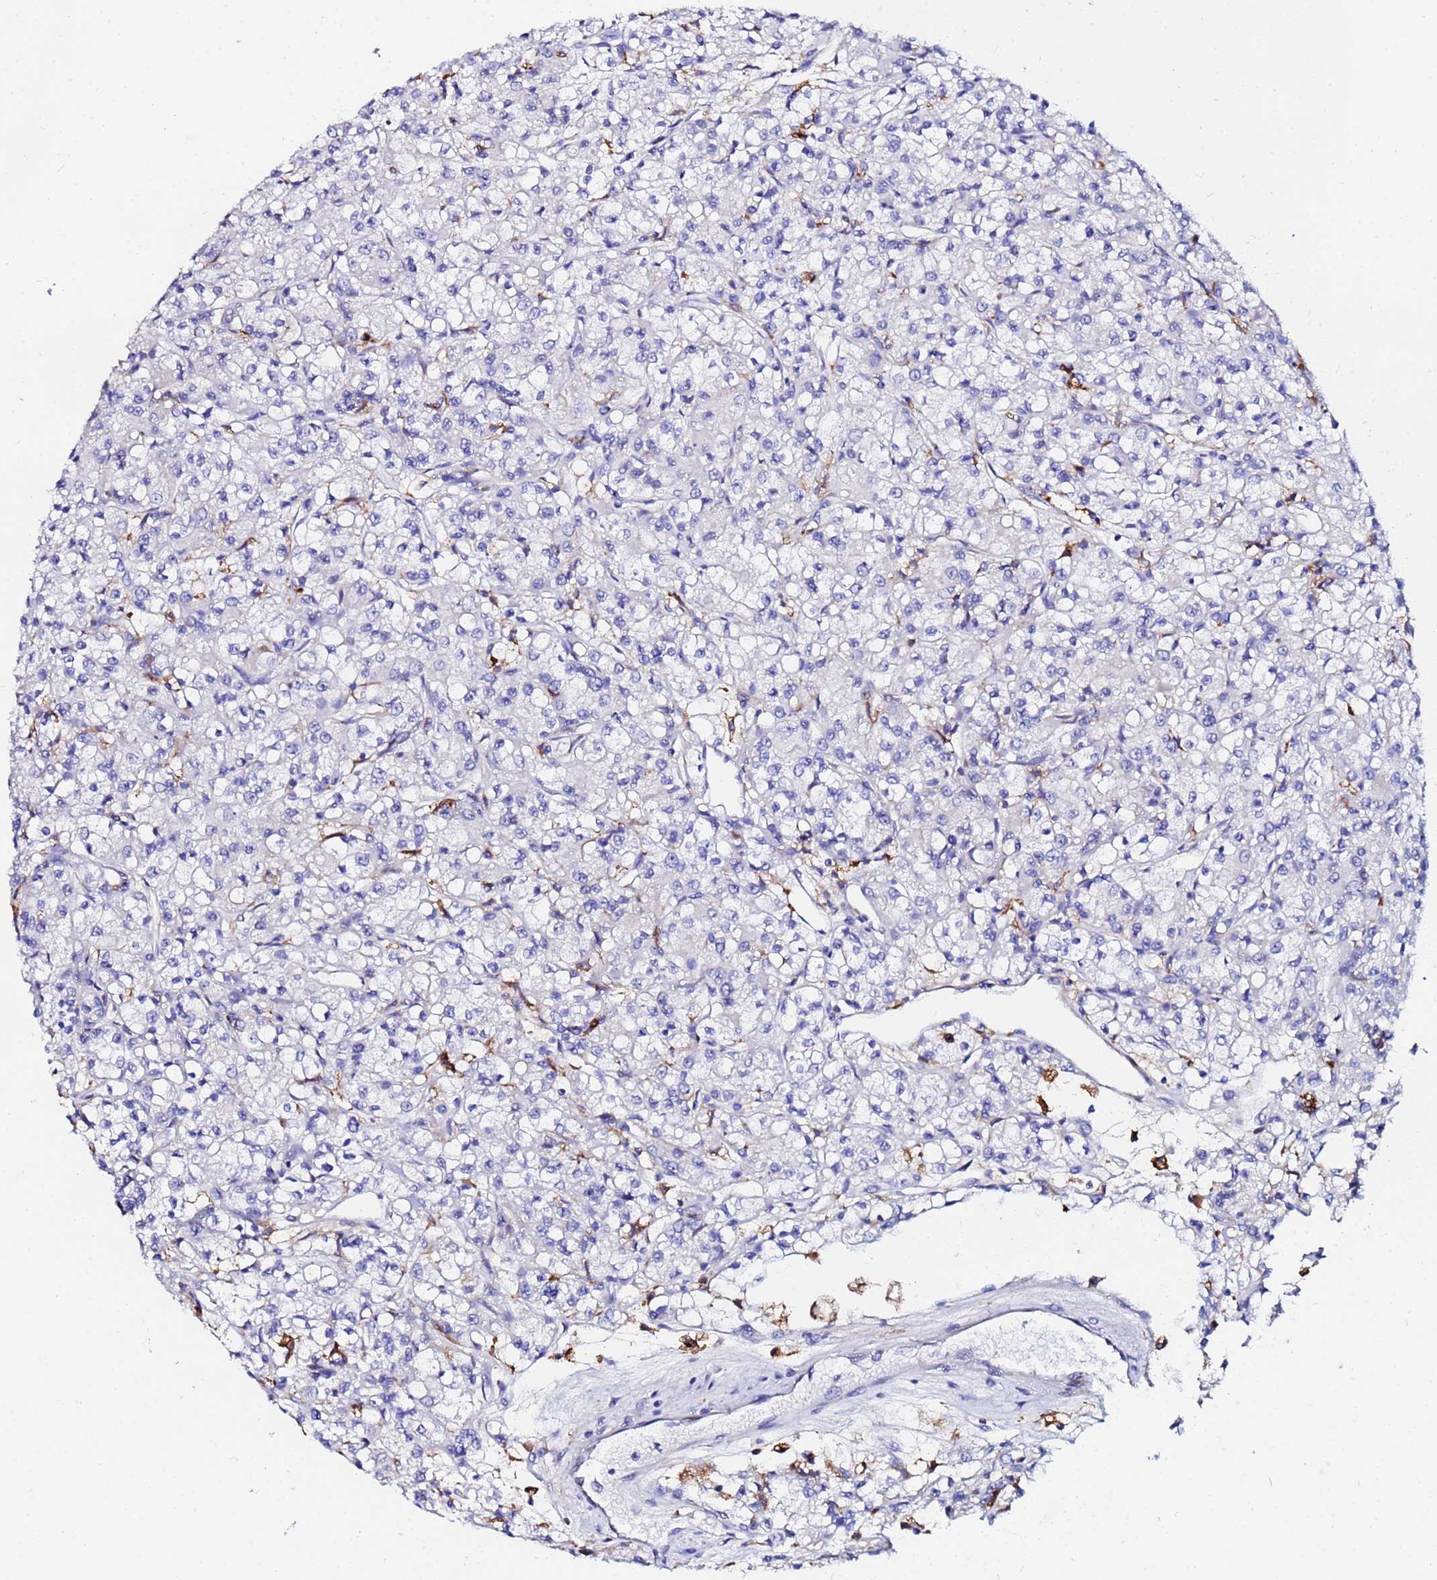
{"staining": {"intensity": "negative", "quantity": "none", "location": "none"}, "tissue": "renal cancer", "cell_type": "Tumor cells", "image_type": "cancer", "snomed": [{"axis": "morphology", "description": "Adenocarcinoma, NOS"}, {"axis": "topography", "description": "Kidney"}], "caption": "This is an immunohistochemistry (IHC) micrograph of human adenocarcinoma (renal). There is no staining in tumor cells.", "gene": "BASP1", "patient": {"sex": "female", "age": 59}}